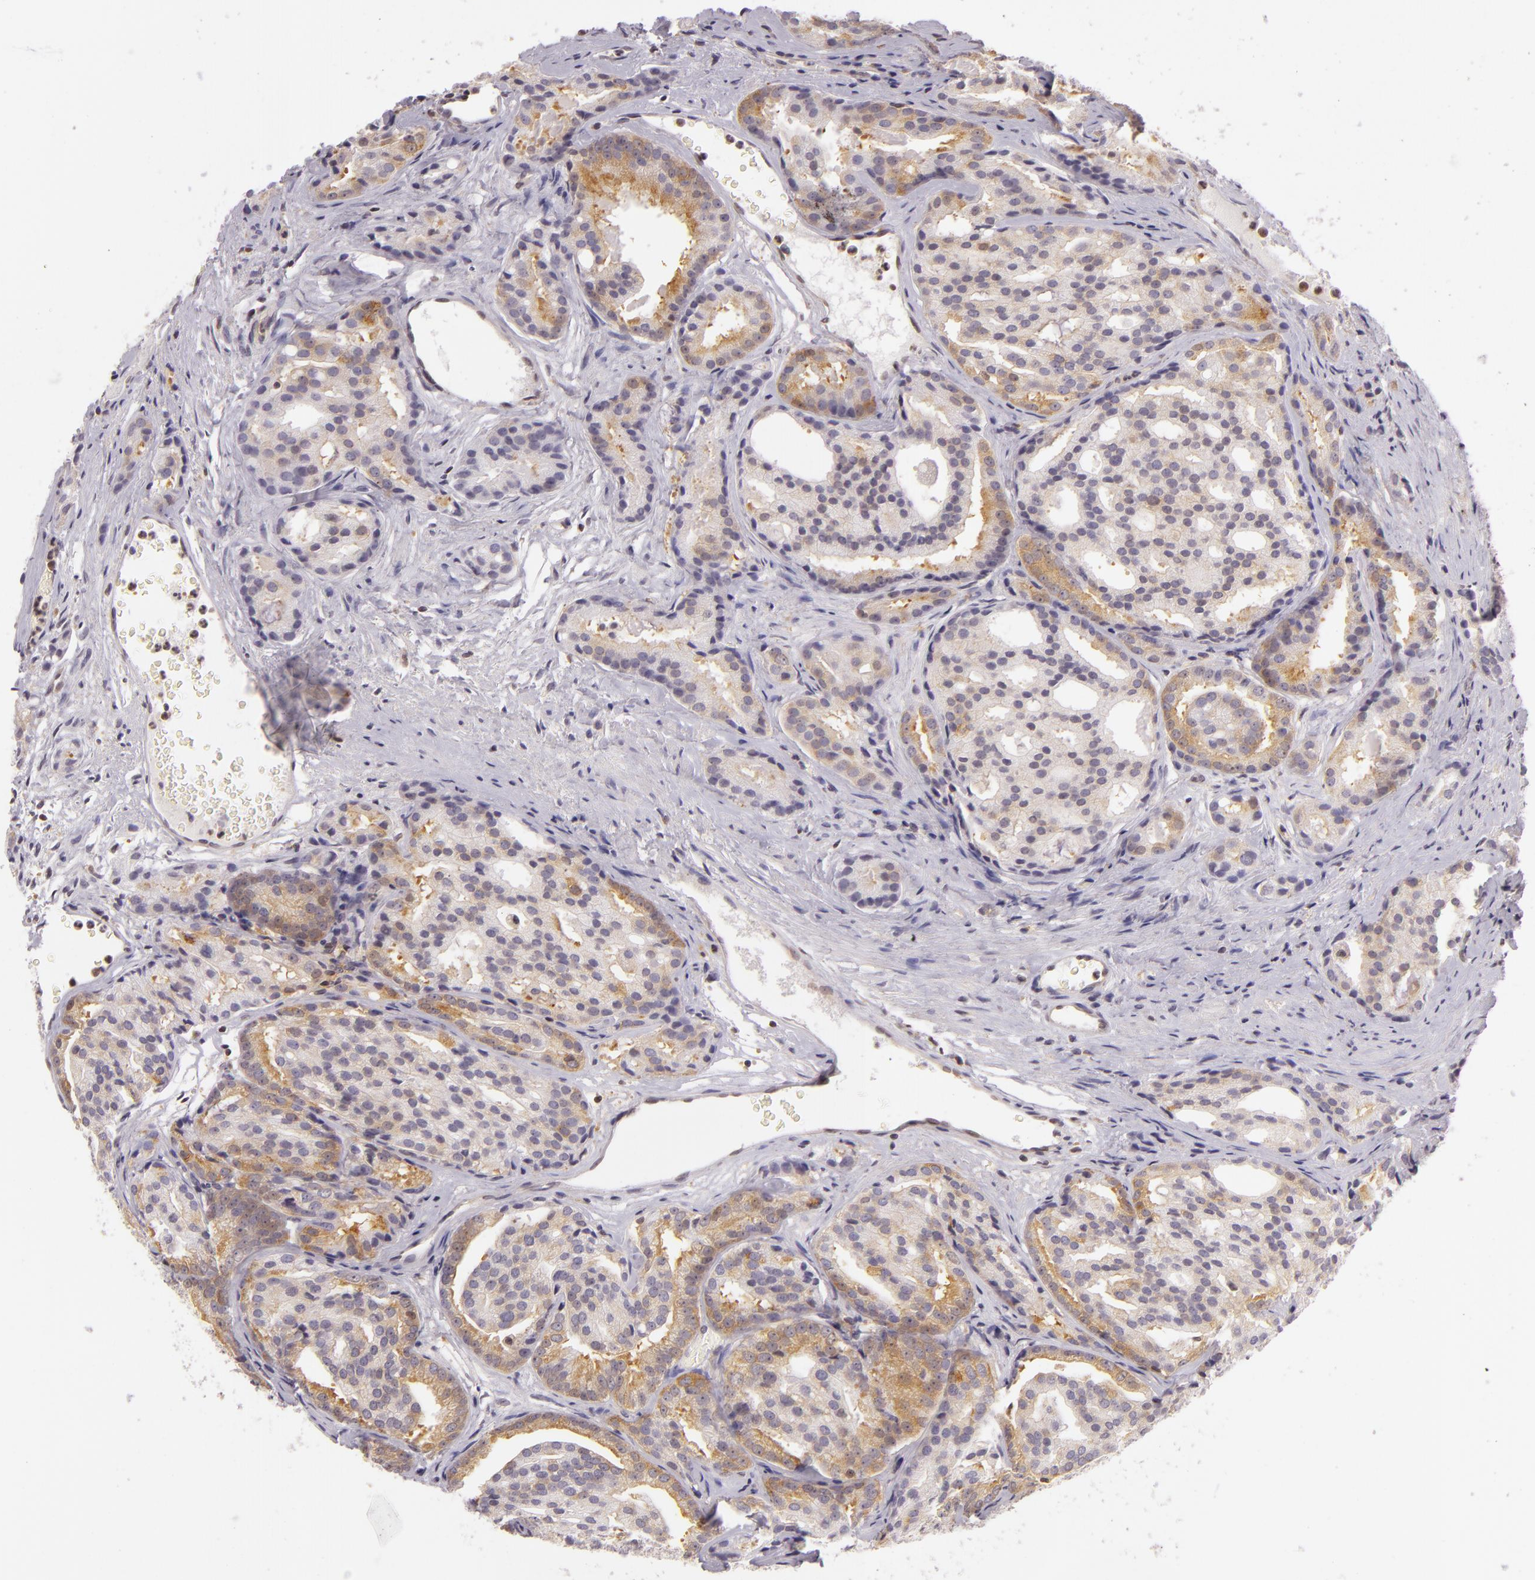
{"staining": {"intensity": "moderate", "quantity": "25%-75%", "location": "cytoplasmic/membranous"}, "tissue": "prostate cancer", "cell_type": "Tumor cells", "image_type": "cancer", "snomed": [{"axis": "morphology", "description": "Adenocarcinoma, High grade"}, {"axis": "topography", "description": "Prostate"}], "caption": "Protein staining of adenocarcinoma (high-grade) (prostate) tissue displays moderate cytoplasmic/membranous staining in about 25%-75% of tumor cells.", "gene": "IMPDH1", "patient": {"sex": "male", "age": 64}}